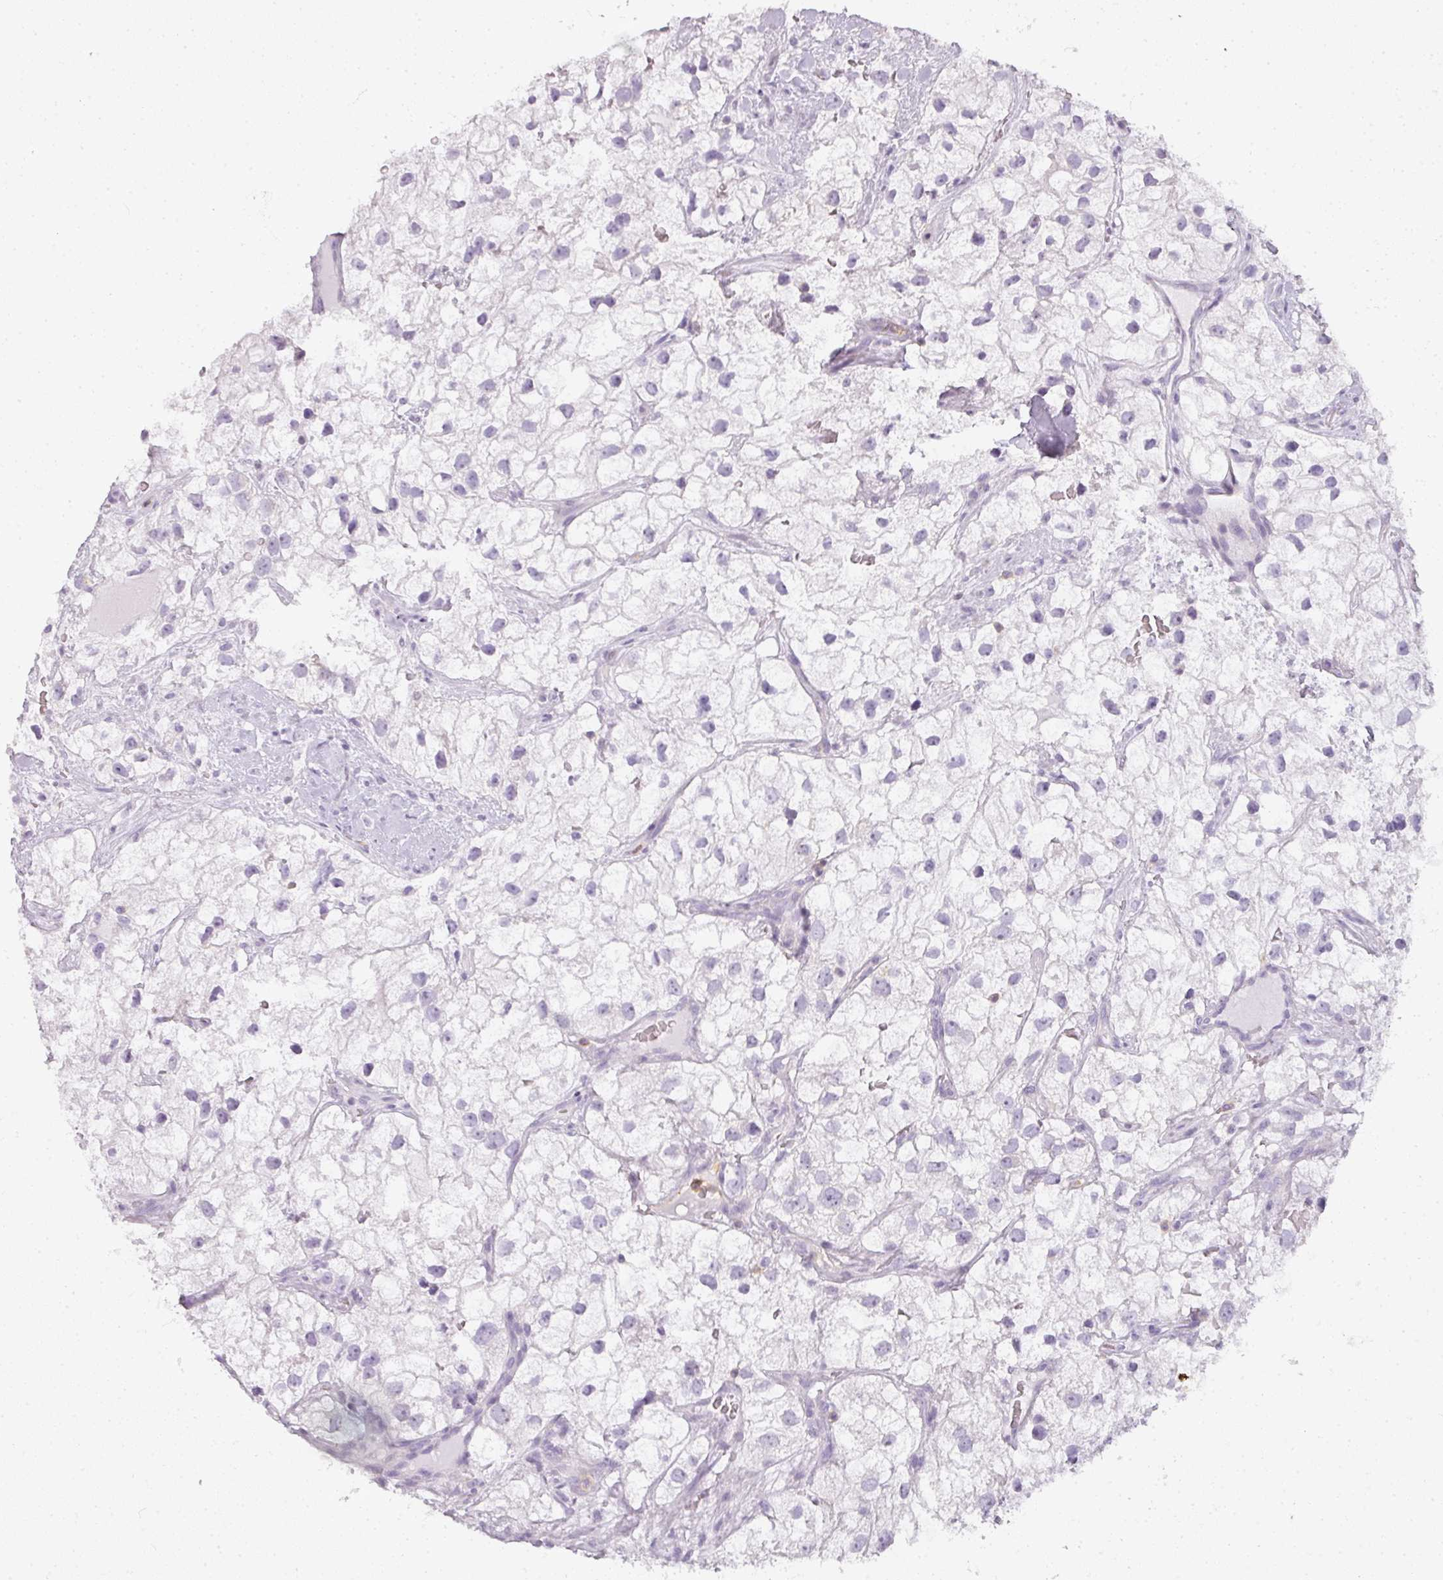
{"staining": {"intensity": "negative", "quantity": "none", "location": "none"}, "tissue": "renal cancer", "cell_type": "Tumor cells", "image_type": "cancer", "snomed": [{"axis": "morphology", "description": "Adenocarcinoma, NOS"}, {"axis": "topography", "description": "Kidney"}], "caption": "Immunohistochemistry histopathology image of renal cancer (adenocarcinoma) stained for a protein (brown), which shows no positivity in tumor cells.", "gene": "TMEM42", "patient": {"sex": "male", "age": 59}}